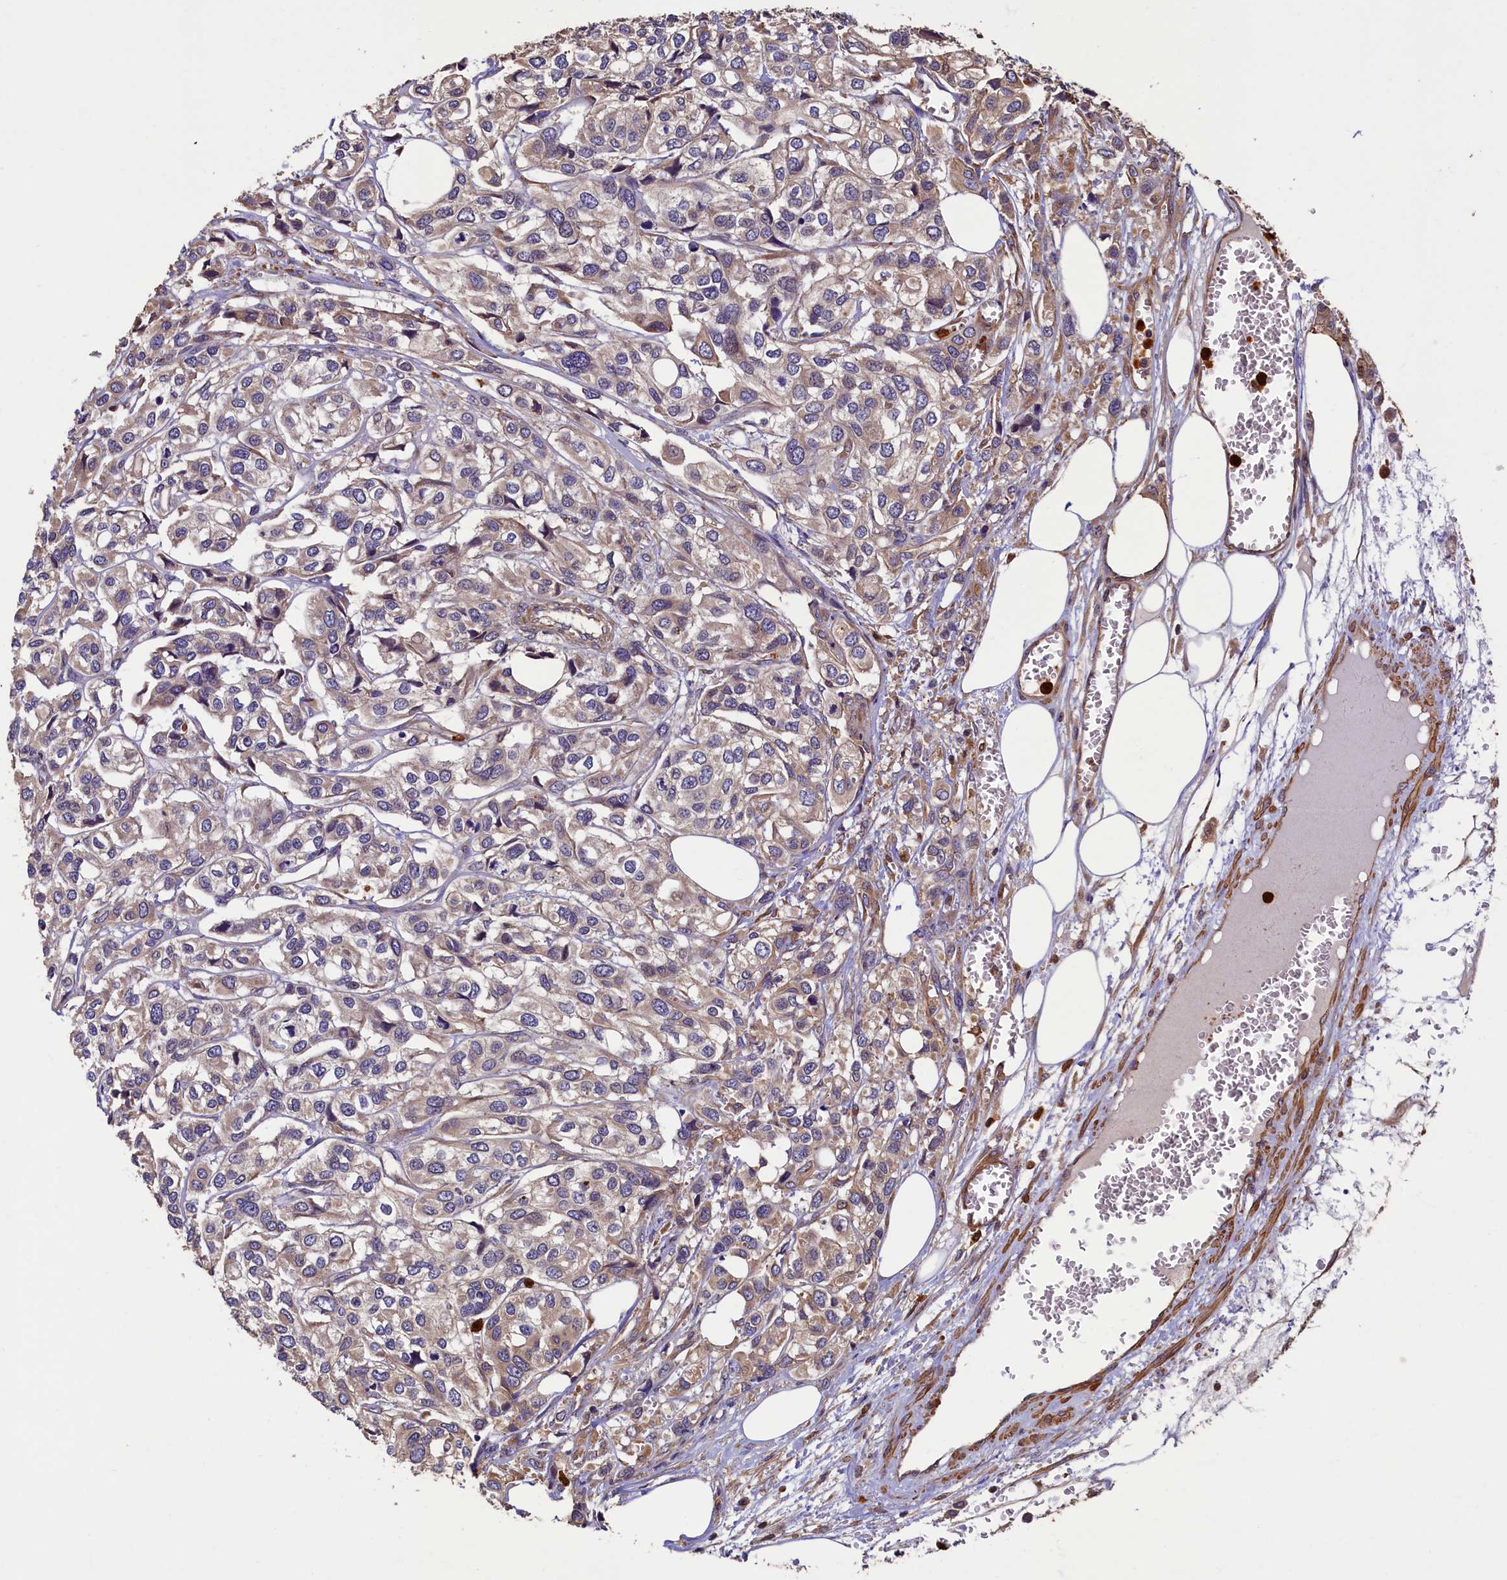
{"staining": {"intensity": "moderate", "quantity": "<25%", "location": "cytoplasmic/membranous"}, "tissue": "urothelial cancer", "cell_type": "Tumor cells", "image_type": "cancer", "snomed": [{"axis": "morphology", "description": "Urothelial carcinoma, High grade"}, {"axis": "topography", "description": "Urinary bladder"}], "caption": "Immunohistochemistry staining of urothelial carcinoma (high-grade), which demonstrates low levels of moderate cytoplasmic/membranous expression in approximately <25% of tumor cells indicating moderate cytoplasmic/membranous protein expression. The staining was performed using DAB (3,3'-diaminobenzidine) (brown) for protein detection and nuclei were counterstained in hematoxylin (blue).", "gene": "CCDC102B", "patient": {"sex": "male", "age": 67}}